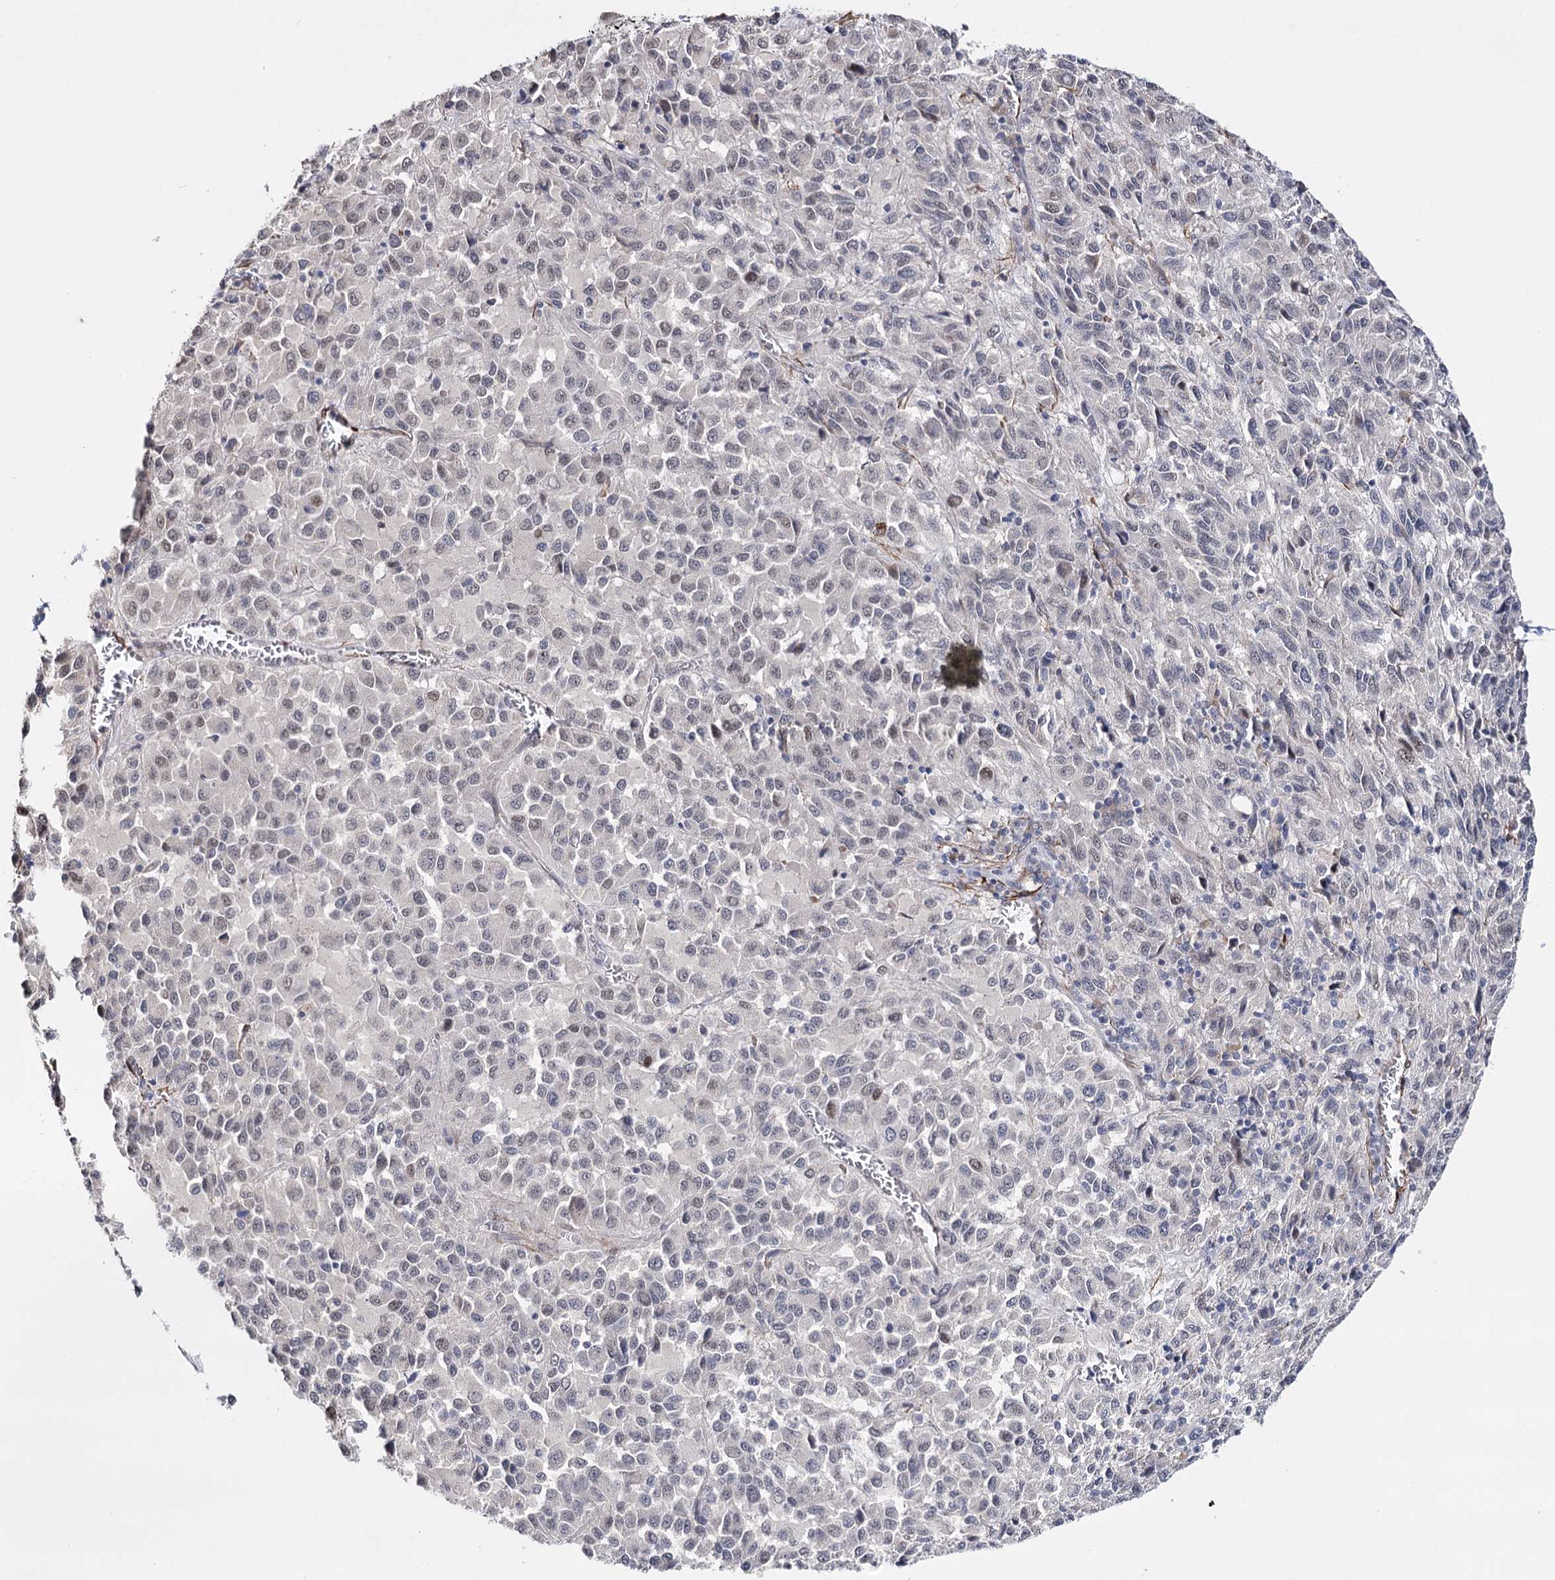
{"staining": {"intensity": "negative", "quantity": "none", "location": "none"}, "tissue": "melanoma", "cell_type": "Tumor cells", "image_type": "cancer", "snomed": [{"axis": "morphology", "description": "Malignant melanoma, Metastatic site"}, {"axis": "topography", "description": "Lung"}], "caption": "Tumor cells are negative for protein expression in human malignant melanoma (metastatic site).", "gene": "CFAP46", "patient": {"sex": "male", "age": 64}}